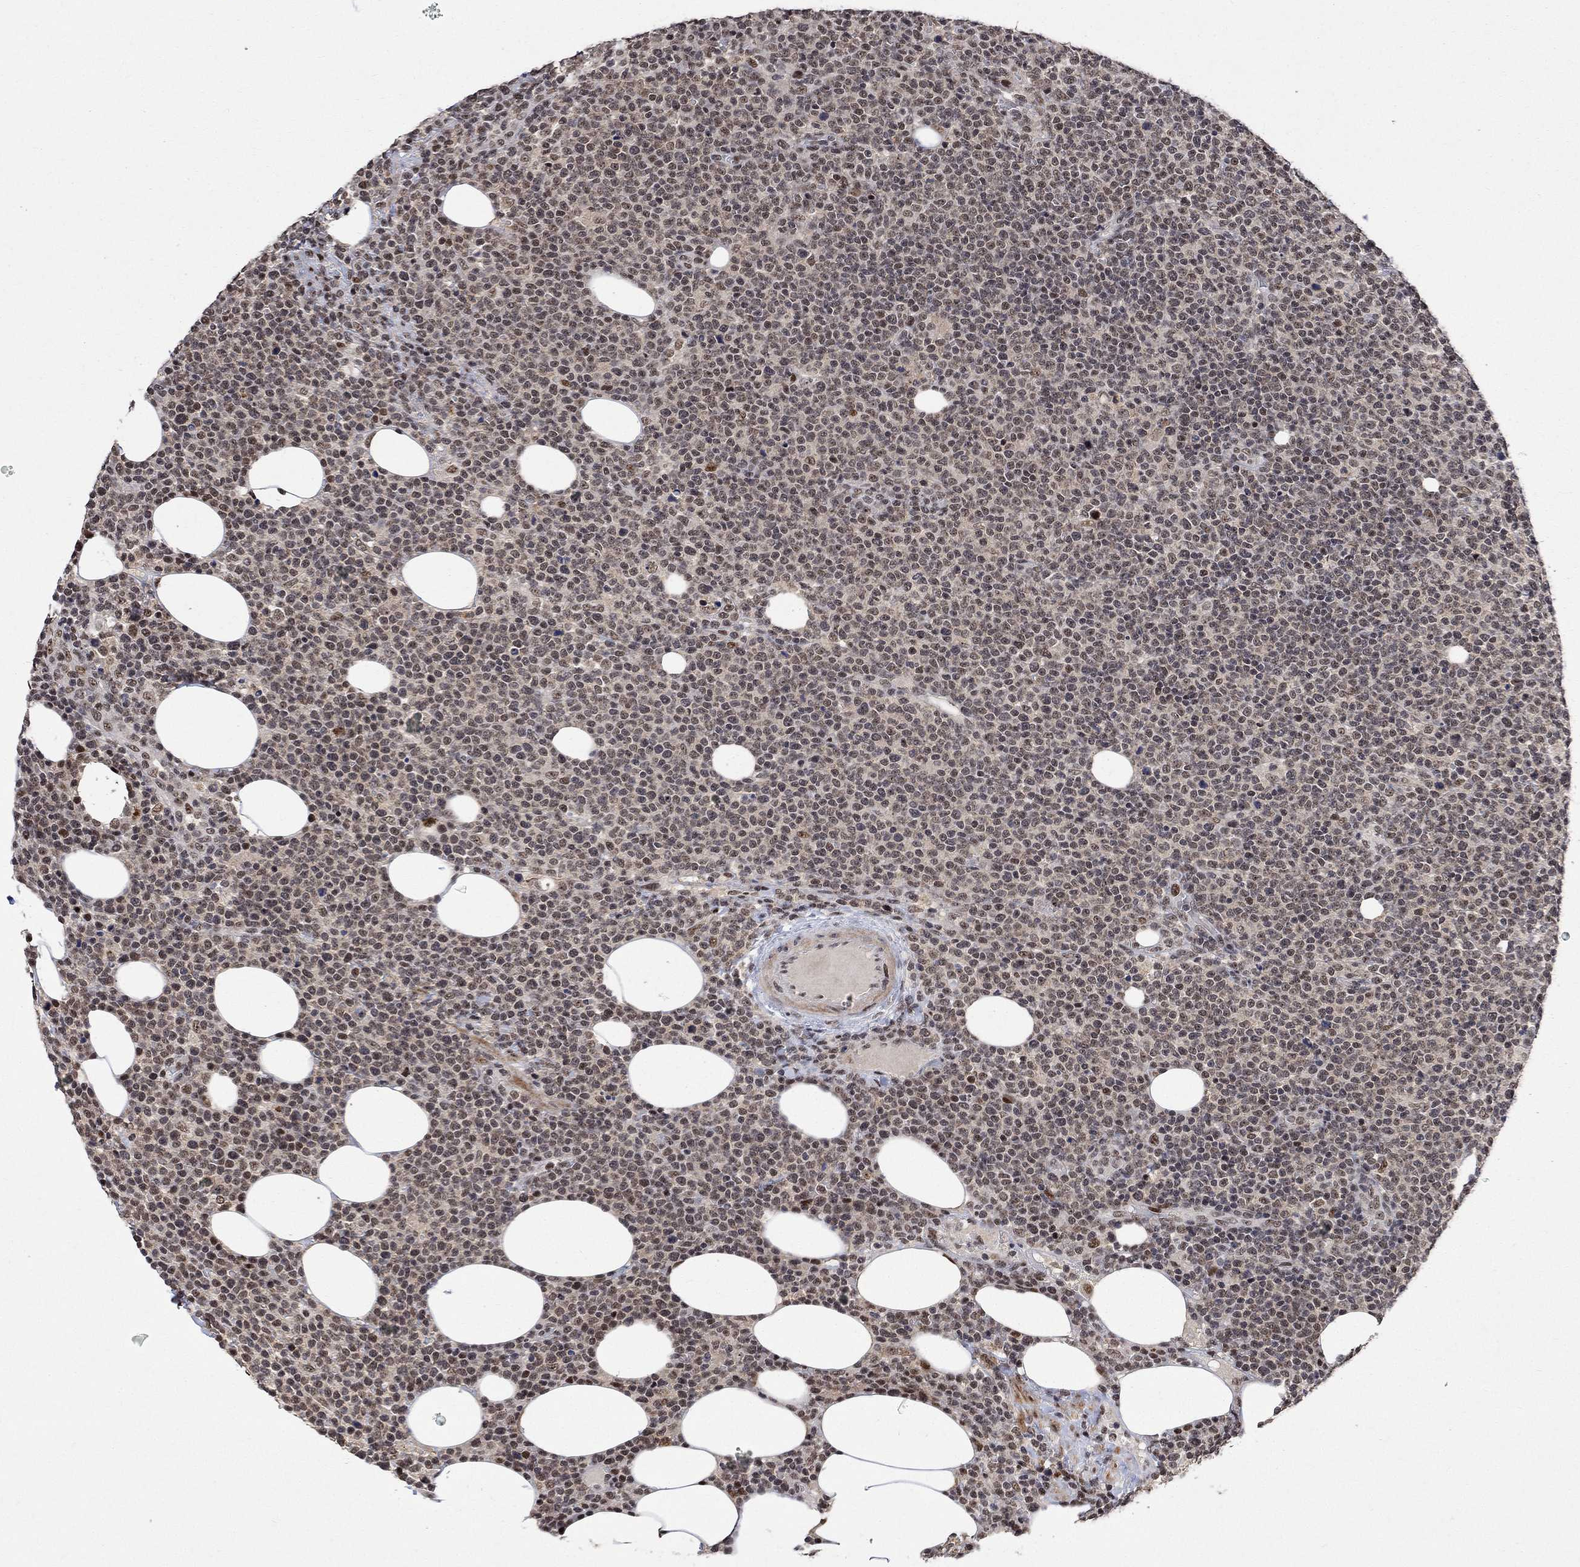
{"staining": {"intensity": "negative", "quantity": "none", "location": "none"}, "tissue": "lymphoma", "cell_type": "Tumor cells", "image_type": "cancer", "snomed": [{"axis": "morphology", "description": "Malignant lymphoma, non-Hodgkin's type, High grade"}, {"axis": "topography", "description": "Lymph node"}], "caption": "This is an IHC micrograph of lymphoma. There is no expression in tumor cells.", "gene": "E4F1", "patient": {"sex": "male", "age": 61}}